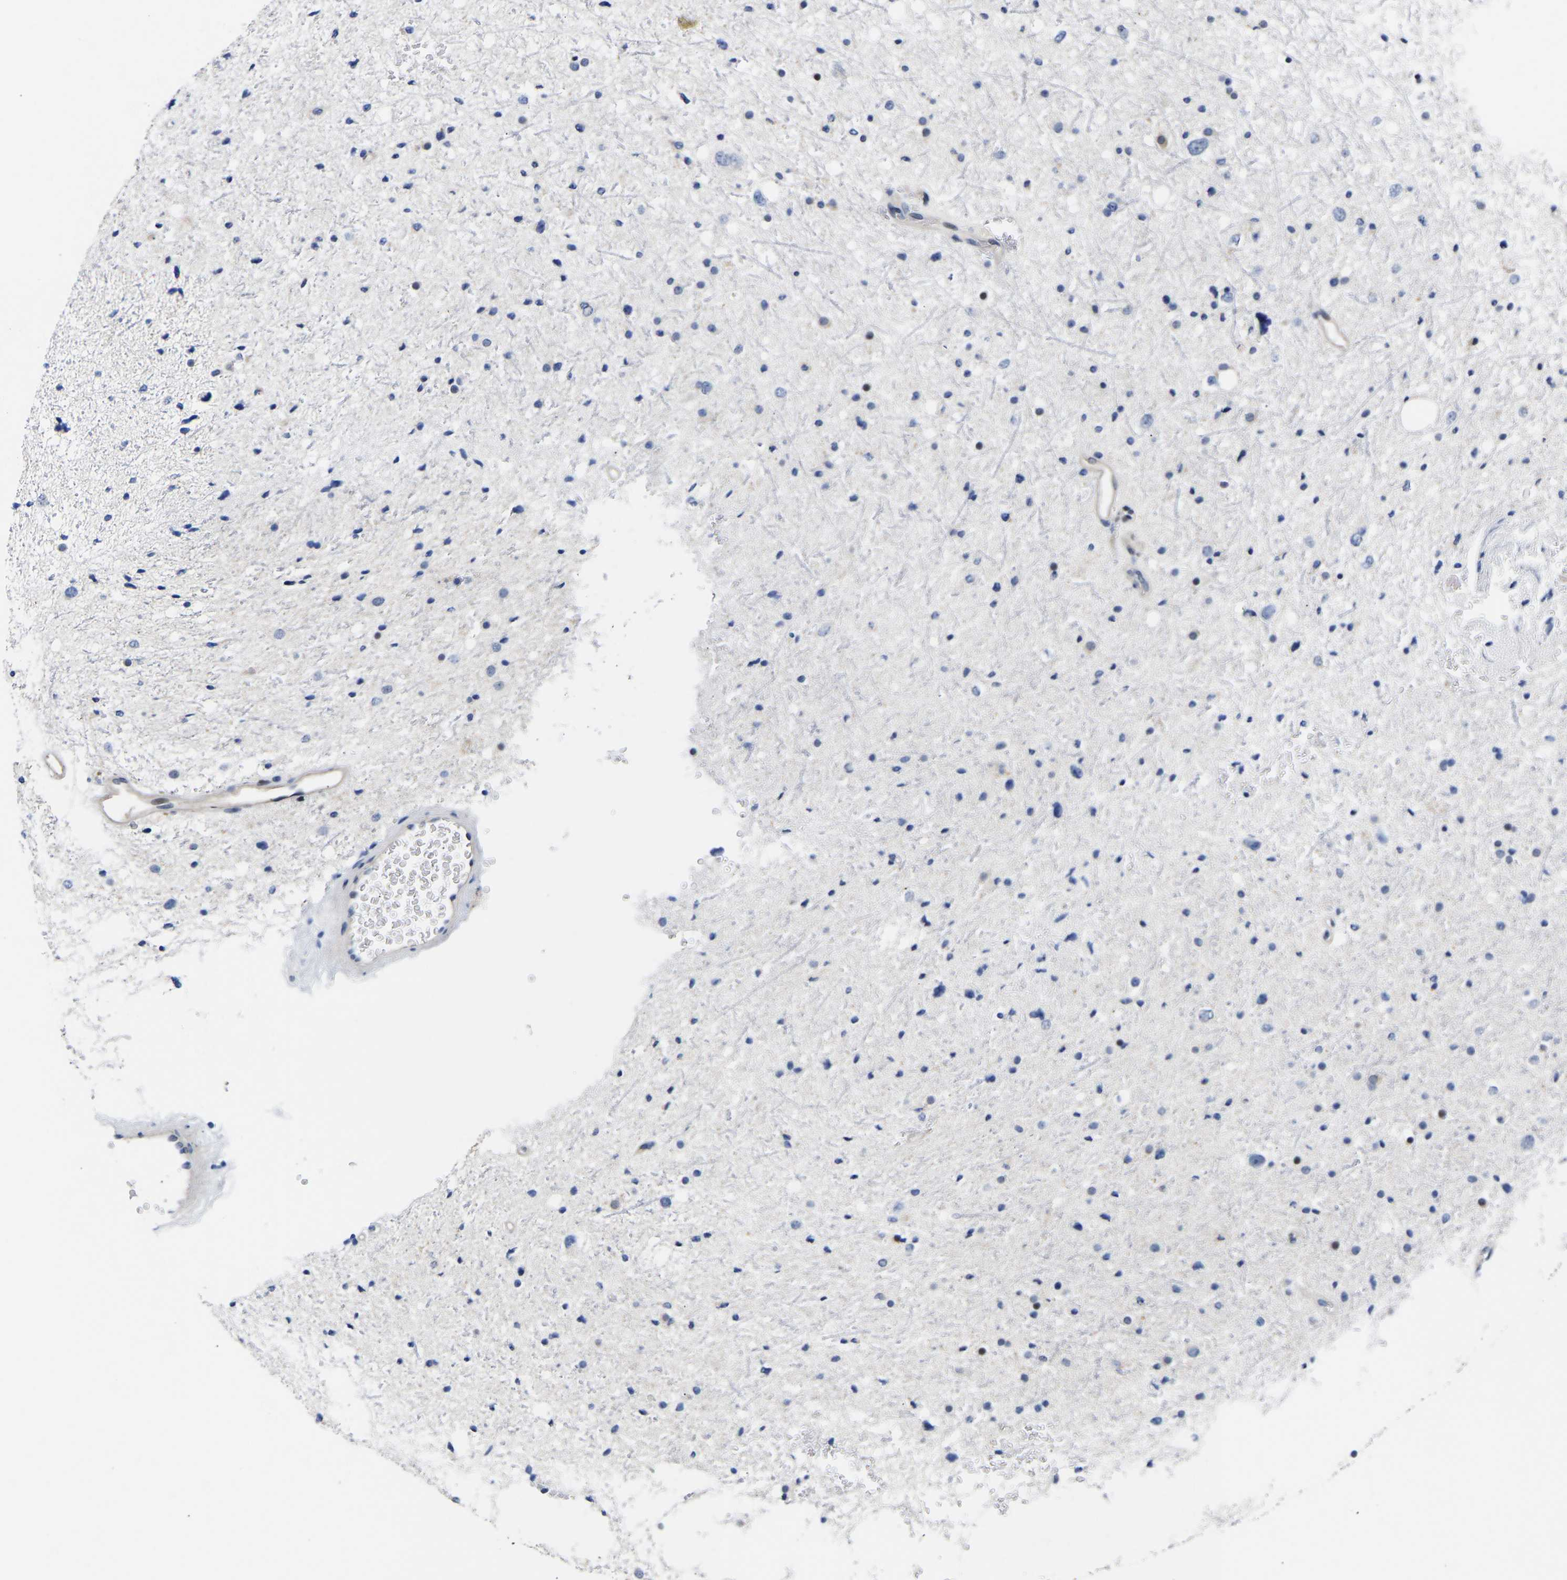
{"staining": {"intensity": "negative", "quantity": "none", "location": "none"}, "tissue": "glioma", "cell_type": "Tumor cells", "image_type": "cancer", "snomed": [{"axis": "morphology", "description": "Glioma, malignant, Low grade"}, {"axis": "topography", "description": "Brain"}], "caption": "A histopathology image of human malignant glioma (low-grade) is negative for staining in tumor cells.", "gene": "PTRHD1", "patient": {"sex": "female", "age": 37}}